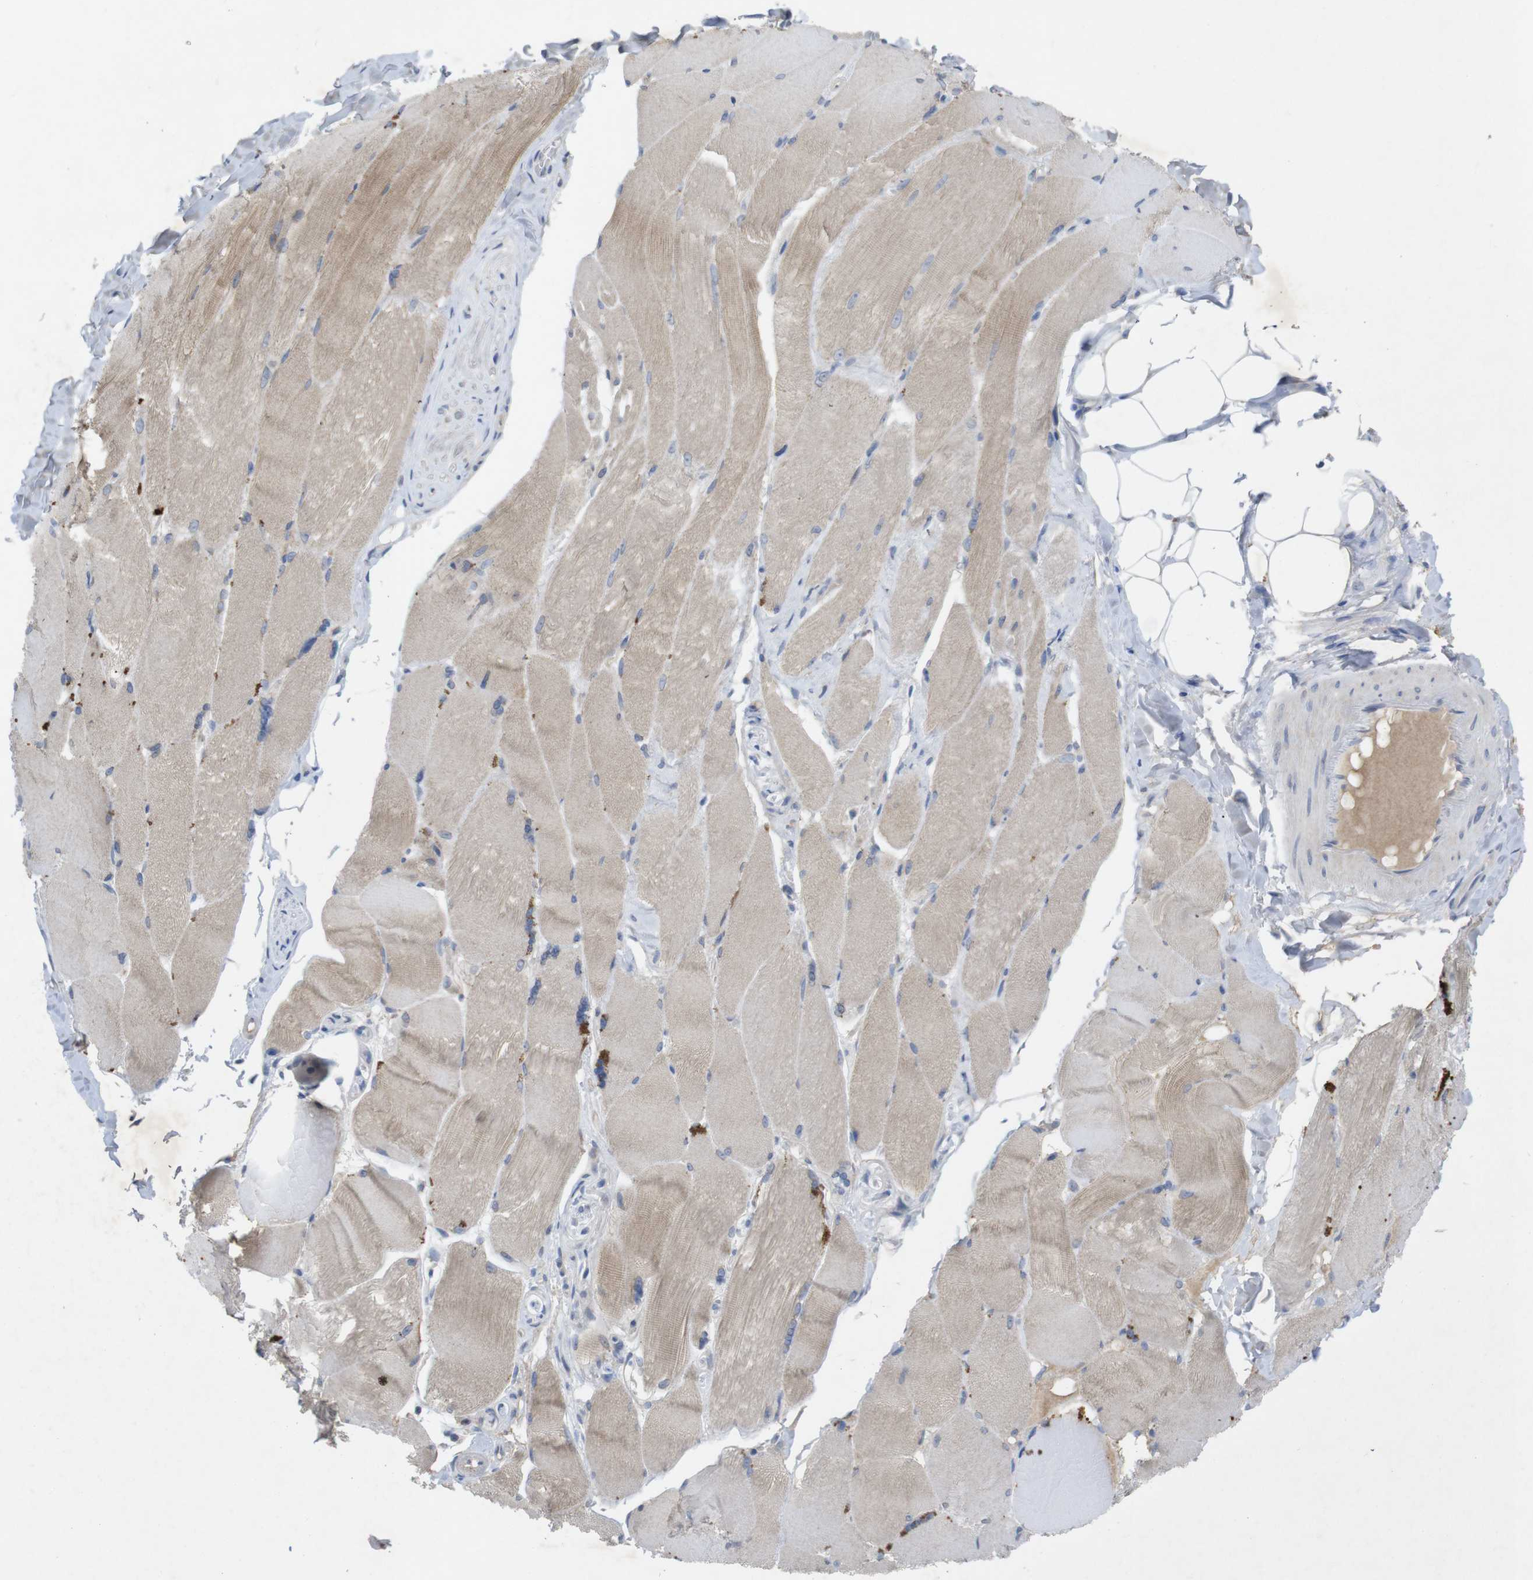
{"staining": {"intensity": "weak", "quantity": ">75%", "location": "cytoplasmic/membranous"}, "tissue": "skeletal muscle", "cell_type": "Myocytes", "image_type": "normal", "snomed": [{"axis": "morphology", "description": "Normal tissue, NOS"}, {"axis": "topography", "description": "Skin"}, {"axis": "topography", "description": "Skeletal muscle"}], "caption": "Immunohistochemistry (DAB (3,3'-diaminobenzidine)) staining of normal human skeletal muscle demonstrates weak cytoplasmic/membranous protein staining in about >75% of myocytes.", "gene": "BCAR3", "patient": {"sex": "male", "age": 83}}